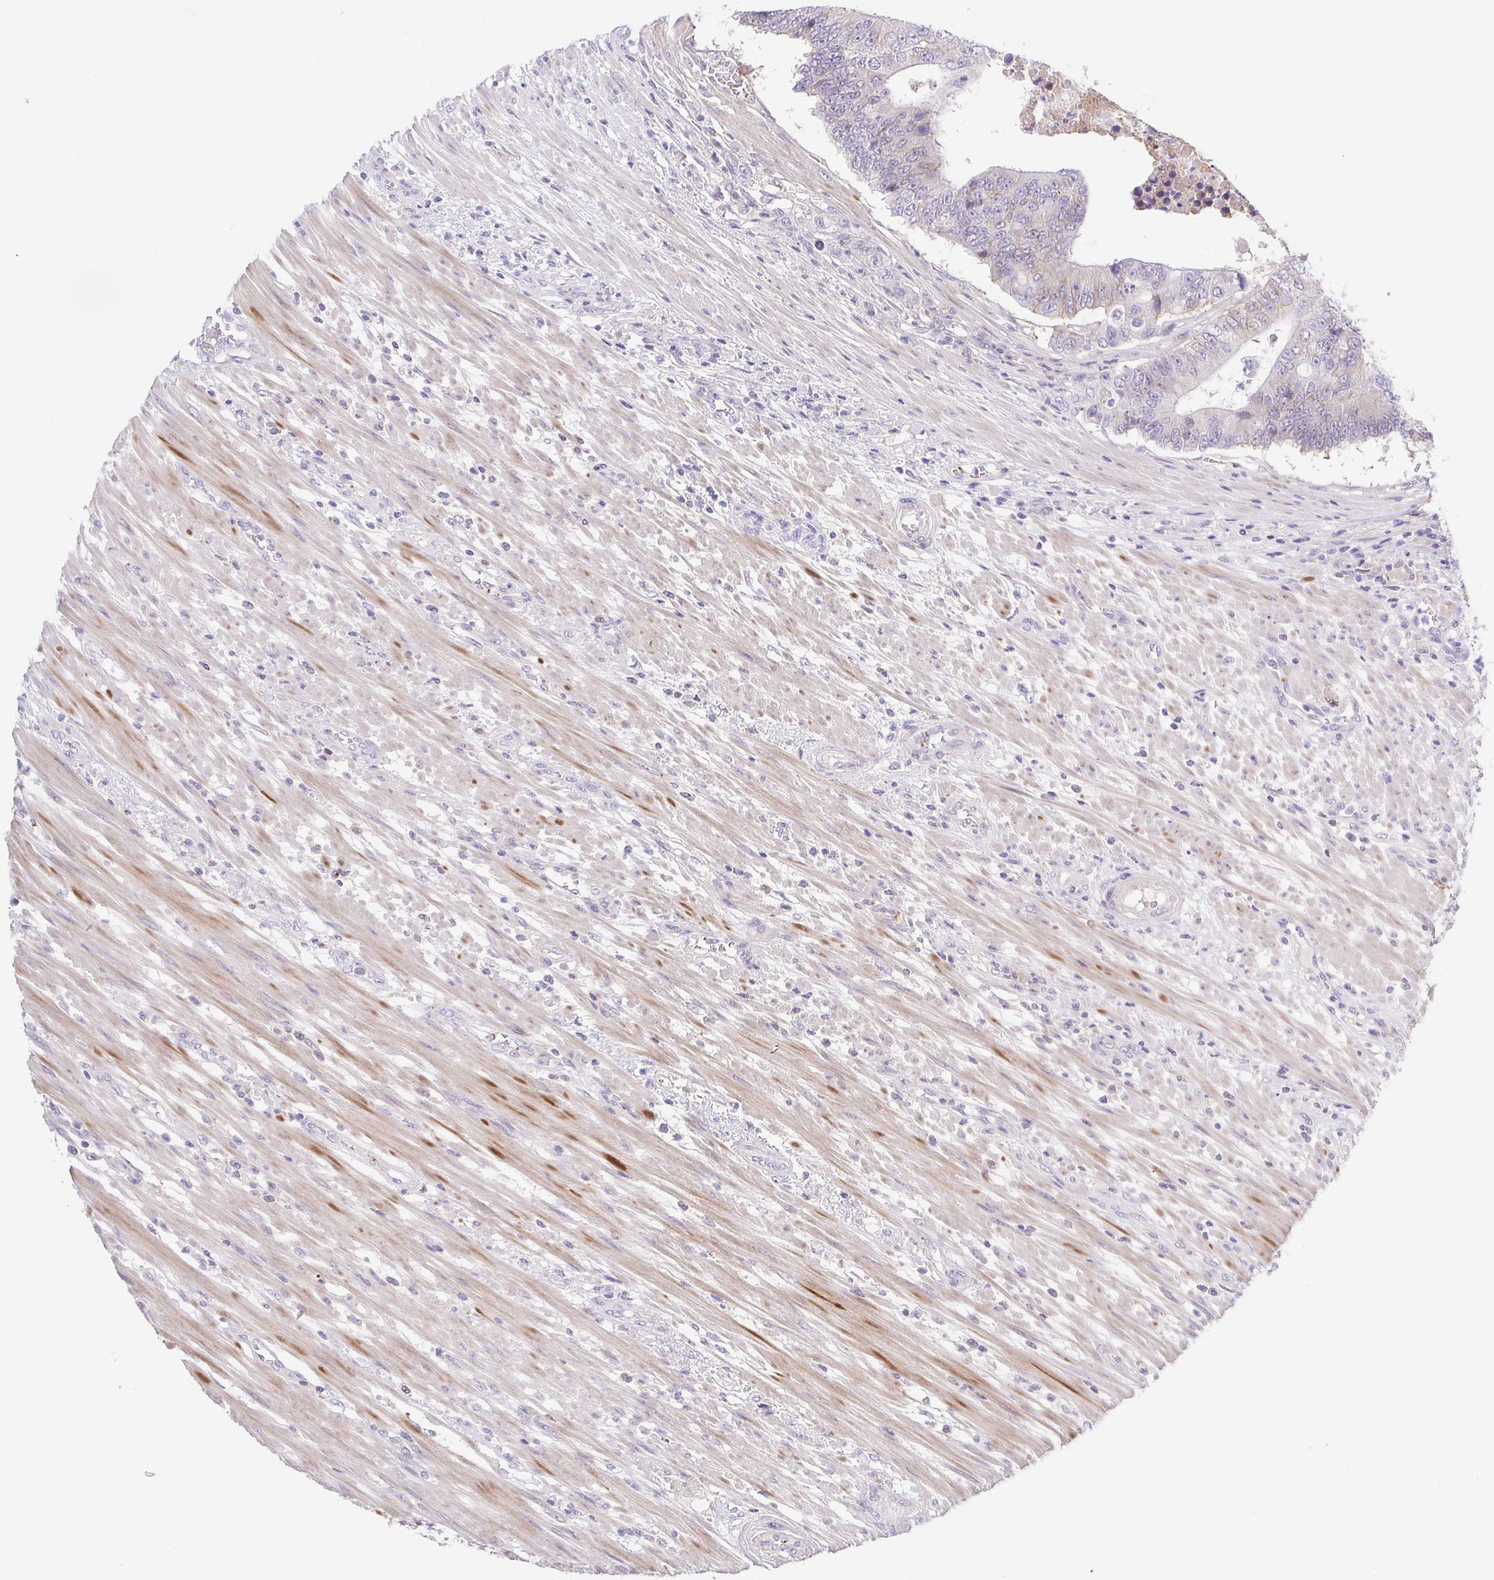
{"staining": {"intensity": "negative", "quantity": "none", "location": "none"}, "tissue": "colorectal cancer", "cell_type": "Tumor cells", "image_type": "cancer", "snomed": [{"axis": "morphology", "description": "Adenocarcinoma, NOS"}, {"axis": "topography", "description": "Colon"}], "caption": "Immunohistochemical staining of human adenocarcinoma (colorectal) shows no significant positivity in tumor cells.", "gene": "PRR14L", "patient": {"sex": "female", "age": 48}}